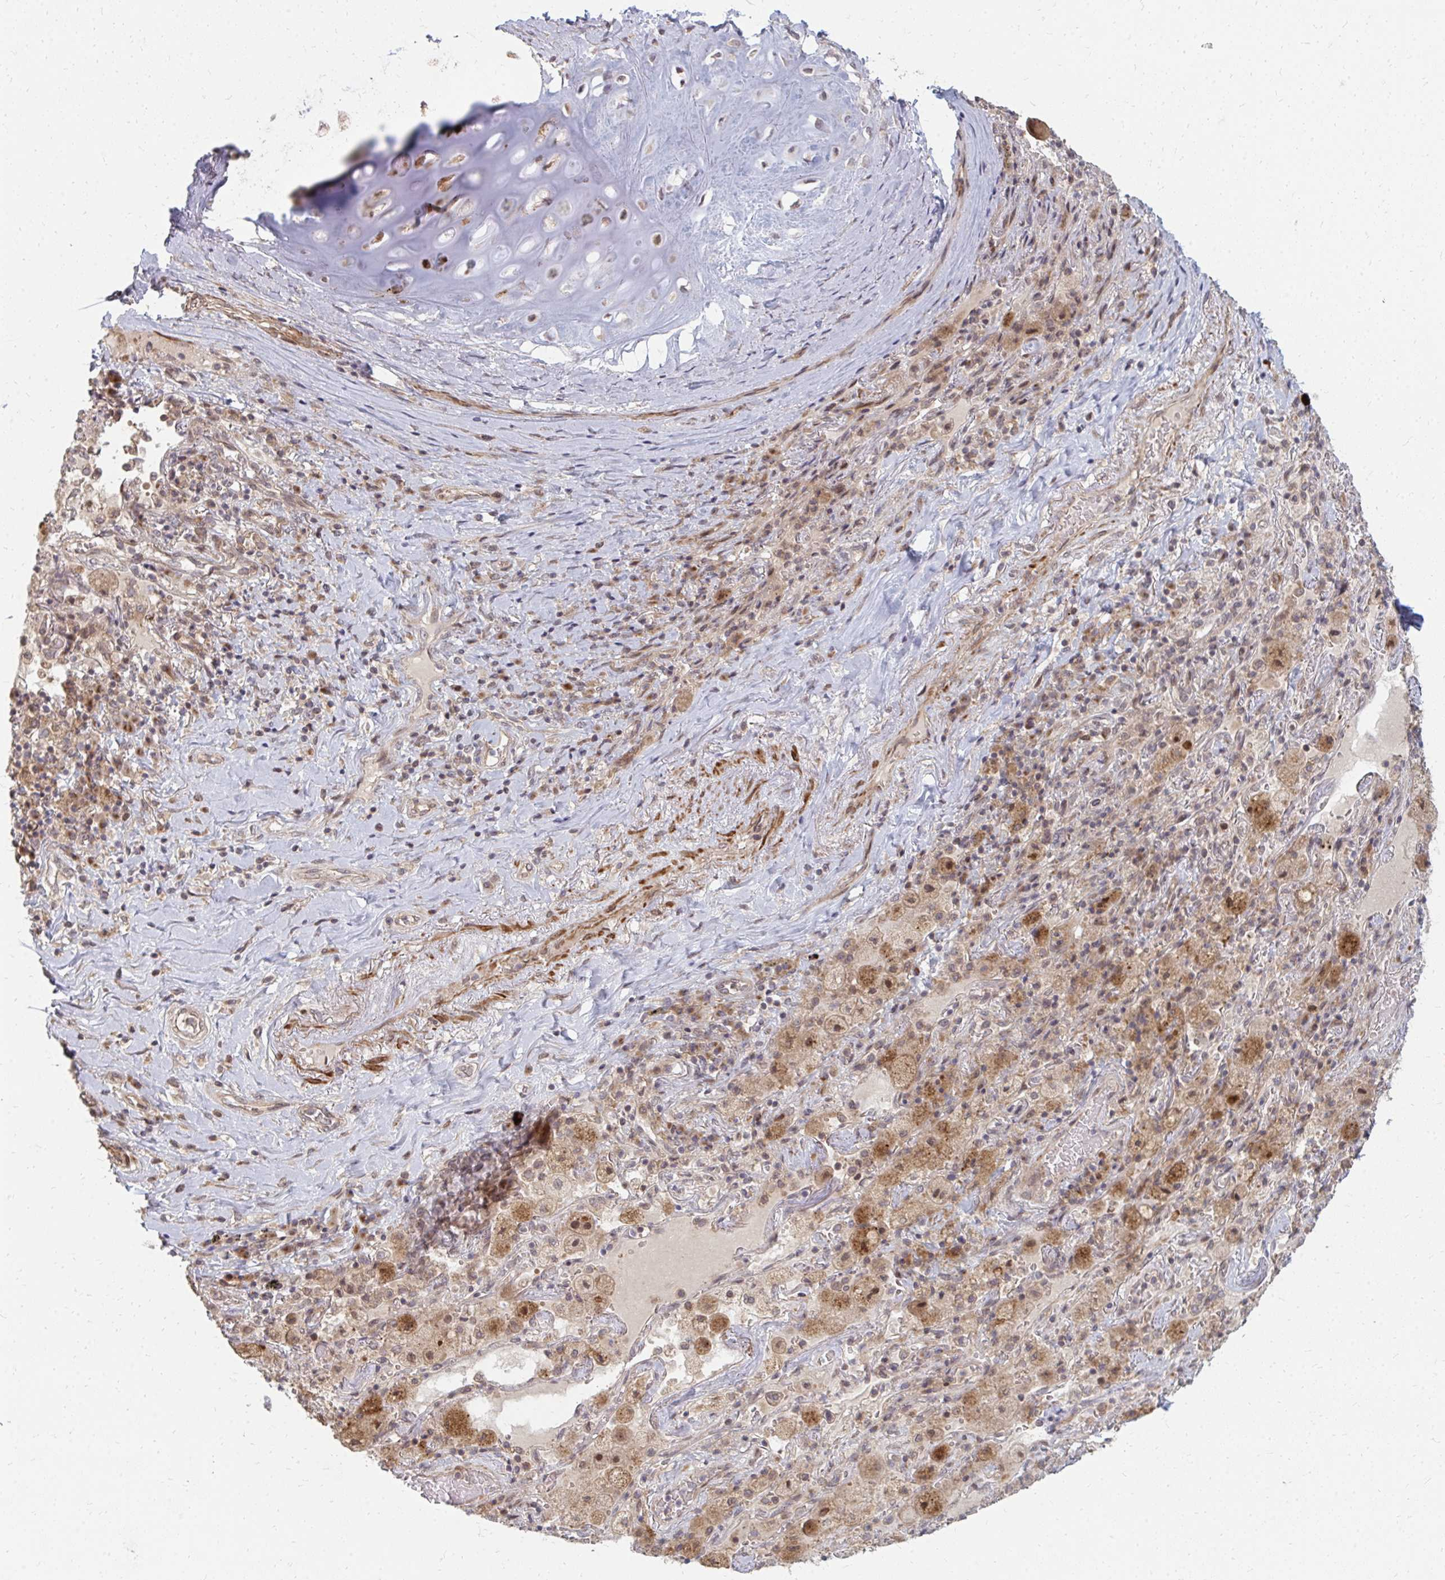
{"staining": {"intensity": "moderate", "quantity": "25%-75%", "location": "cytoplasmic/membranous"}, "tissue": "soft tissue", "cell_type": "Chondrocytes", "image_type": "normal", "snomed": [{"axis": "morphology", "description": "Normal tissue, NOS"}, {"axis": "topography", "description": "Cartilage tissue"}, {"axis": "topography", "description": "Bronchus"}], "caption": "Benign soft tissue demonstrates moderate cytoplasmic/membranous expression in approximately 25%-75% of chondrocytes.", "gene": "ZNF285", "patient": {"sex": "male", "age": 64}}